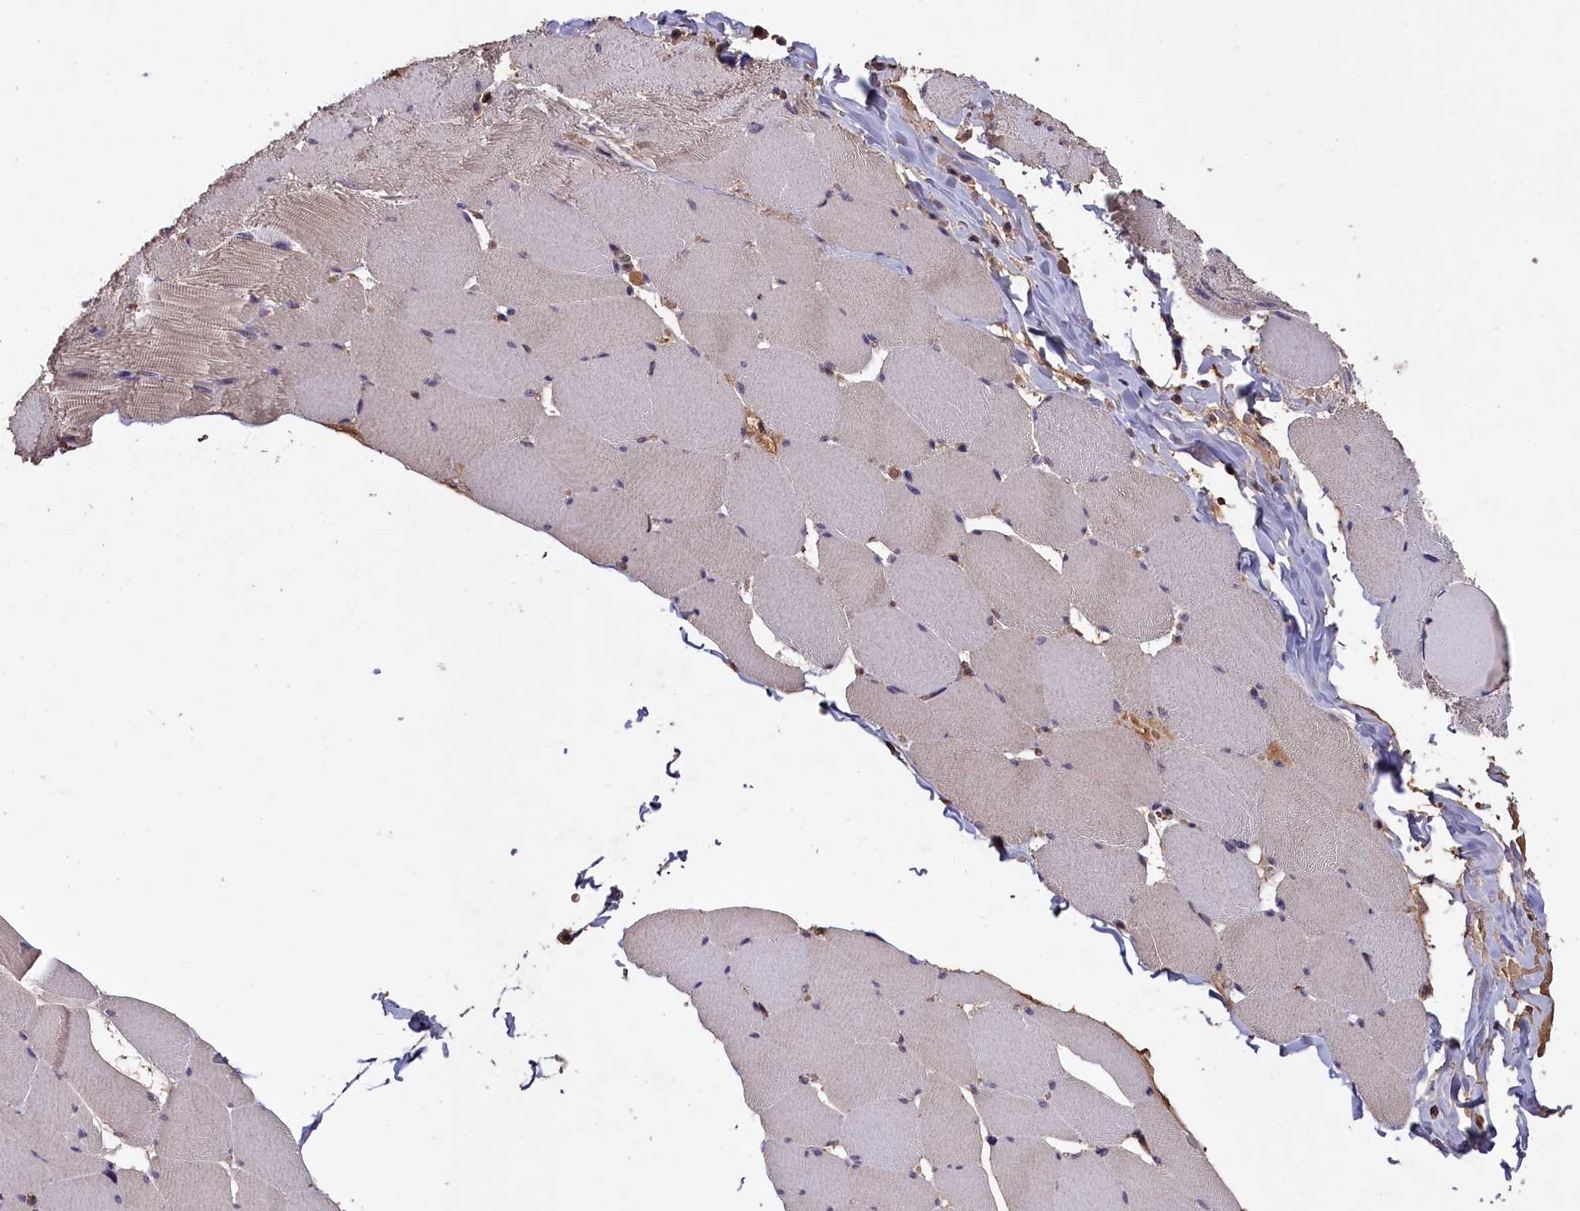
{"staining": {"intensity": "negative", "quantity": "none", "location": "none"}, "tissue": "skeletal muscle", "cell_type": "Myocytes", "image_type": "normal", "snomed": [{"axis": "morphology", "description": "Normal tissue, NOS"}, {"axis": "topography", "description": "Skeletal muscle"}], "caption": "High magnification brightfield microscopy of normal skeletal muscle stained with DAB (brown) and counterstained with hematoxylin (blue): myocytes show no significant staining.", "gene": "CLRN2", "patient": {"sex": "male", "age": 62}}